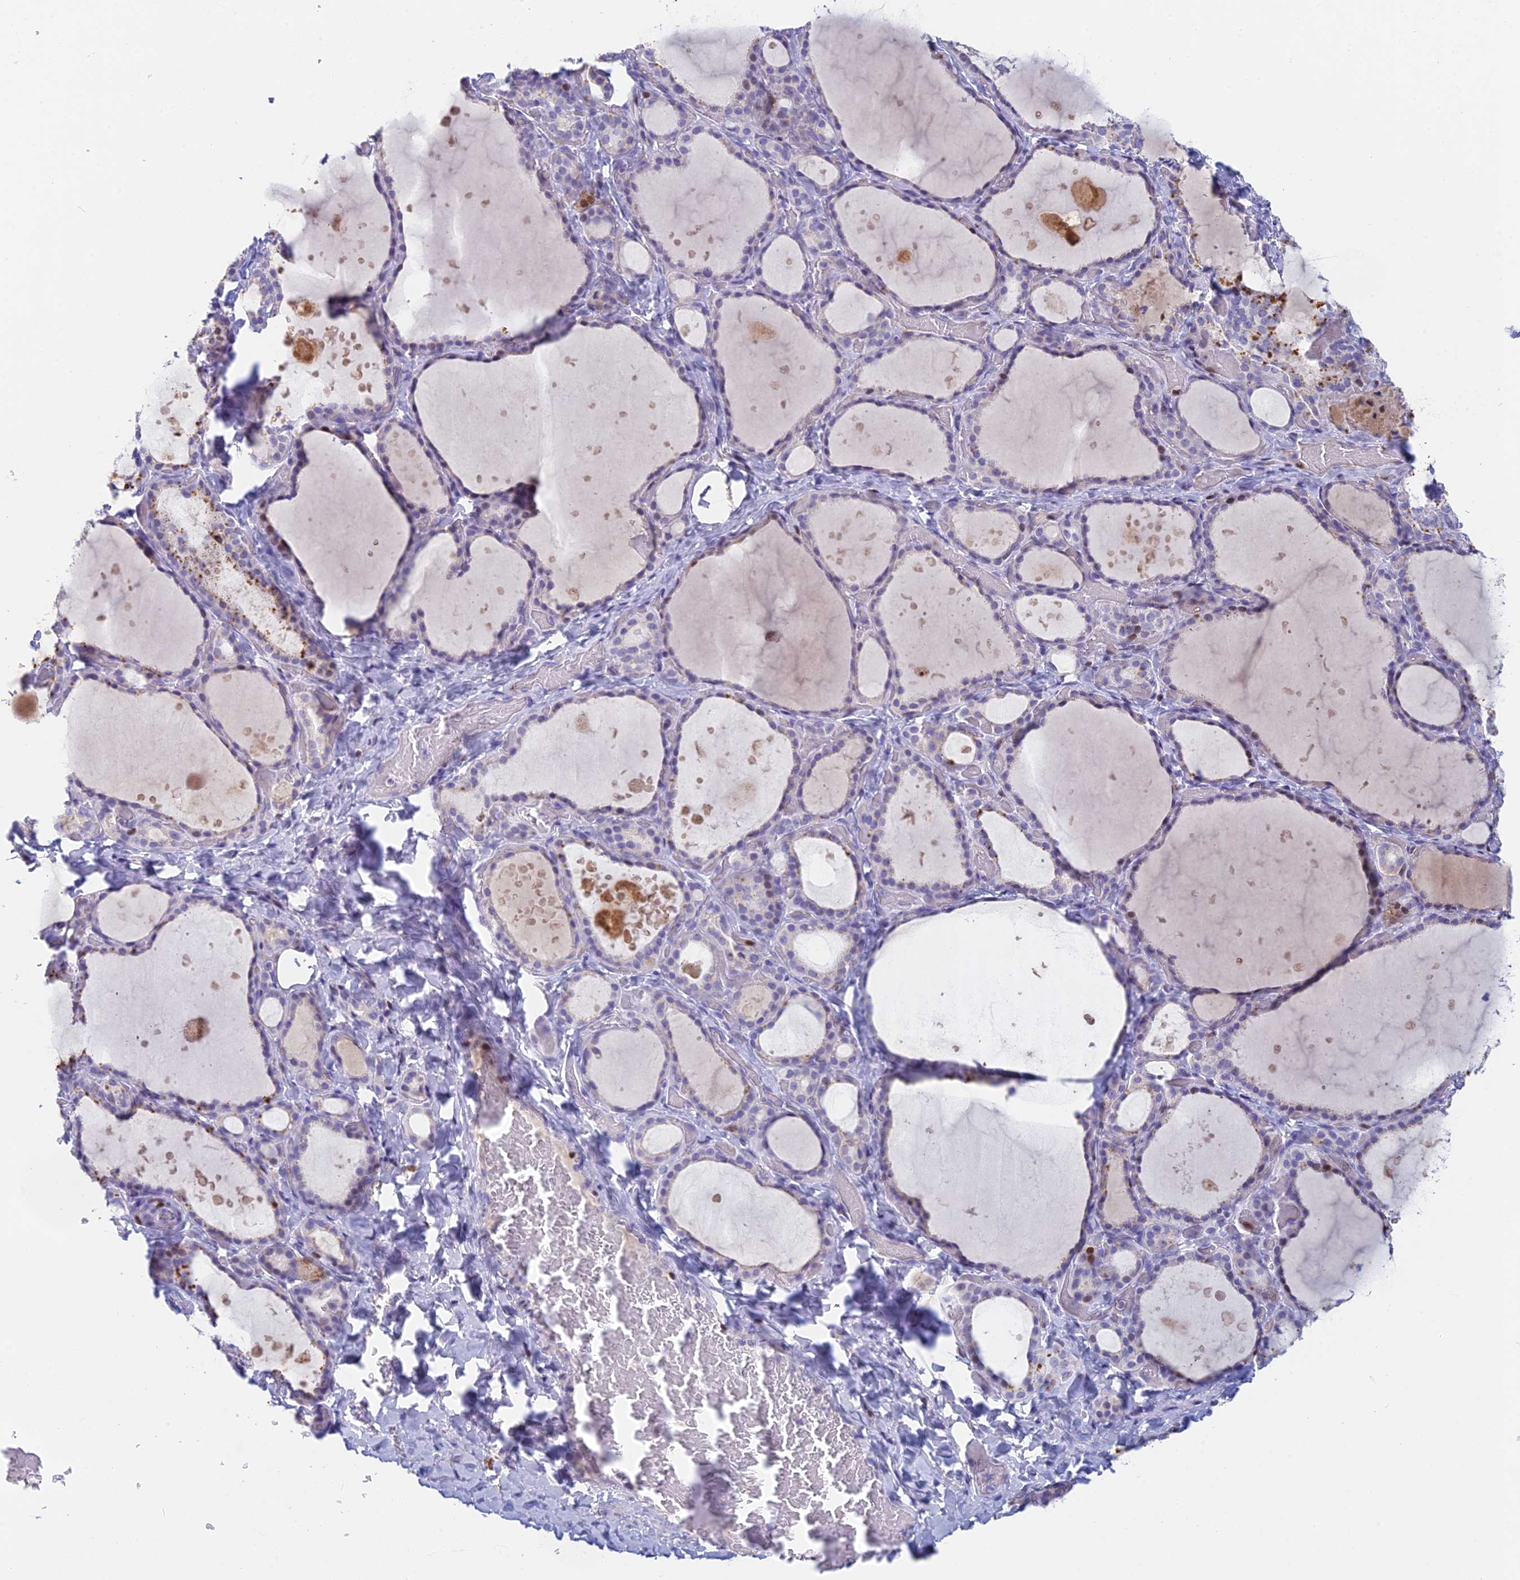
{"staining": {"intensity": "negative", "quantity": "none", "location": "none"}, "tissue": "thyroid gland", "cell_type": "Glandular cells", "image_type": "normal", "snomed": [{"axis": "morphology", "description": "Normal tissue, NOS"}, {"axis": "topography", "description": "Thyroid gland"}], "caption": "Immunohistochemical staining of benign thyroid gland reveals no significant staining in glandular cells.", "gene": "REXO5", "patient": {"sex": "female", "age": 44}}